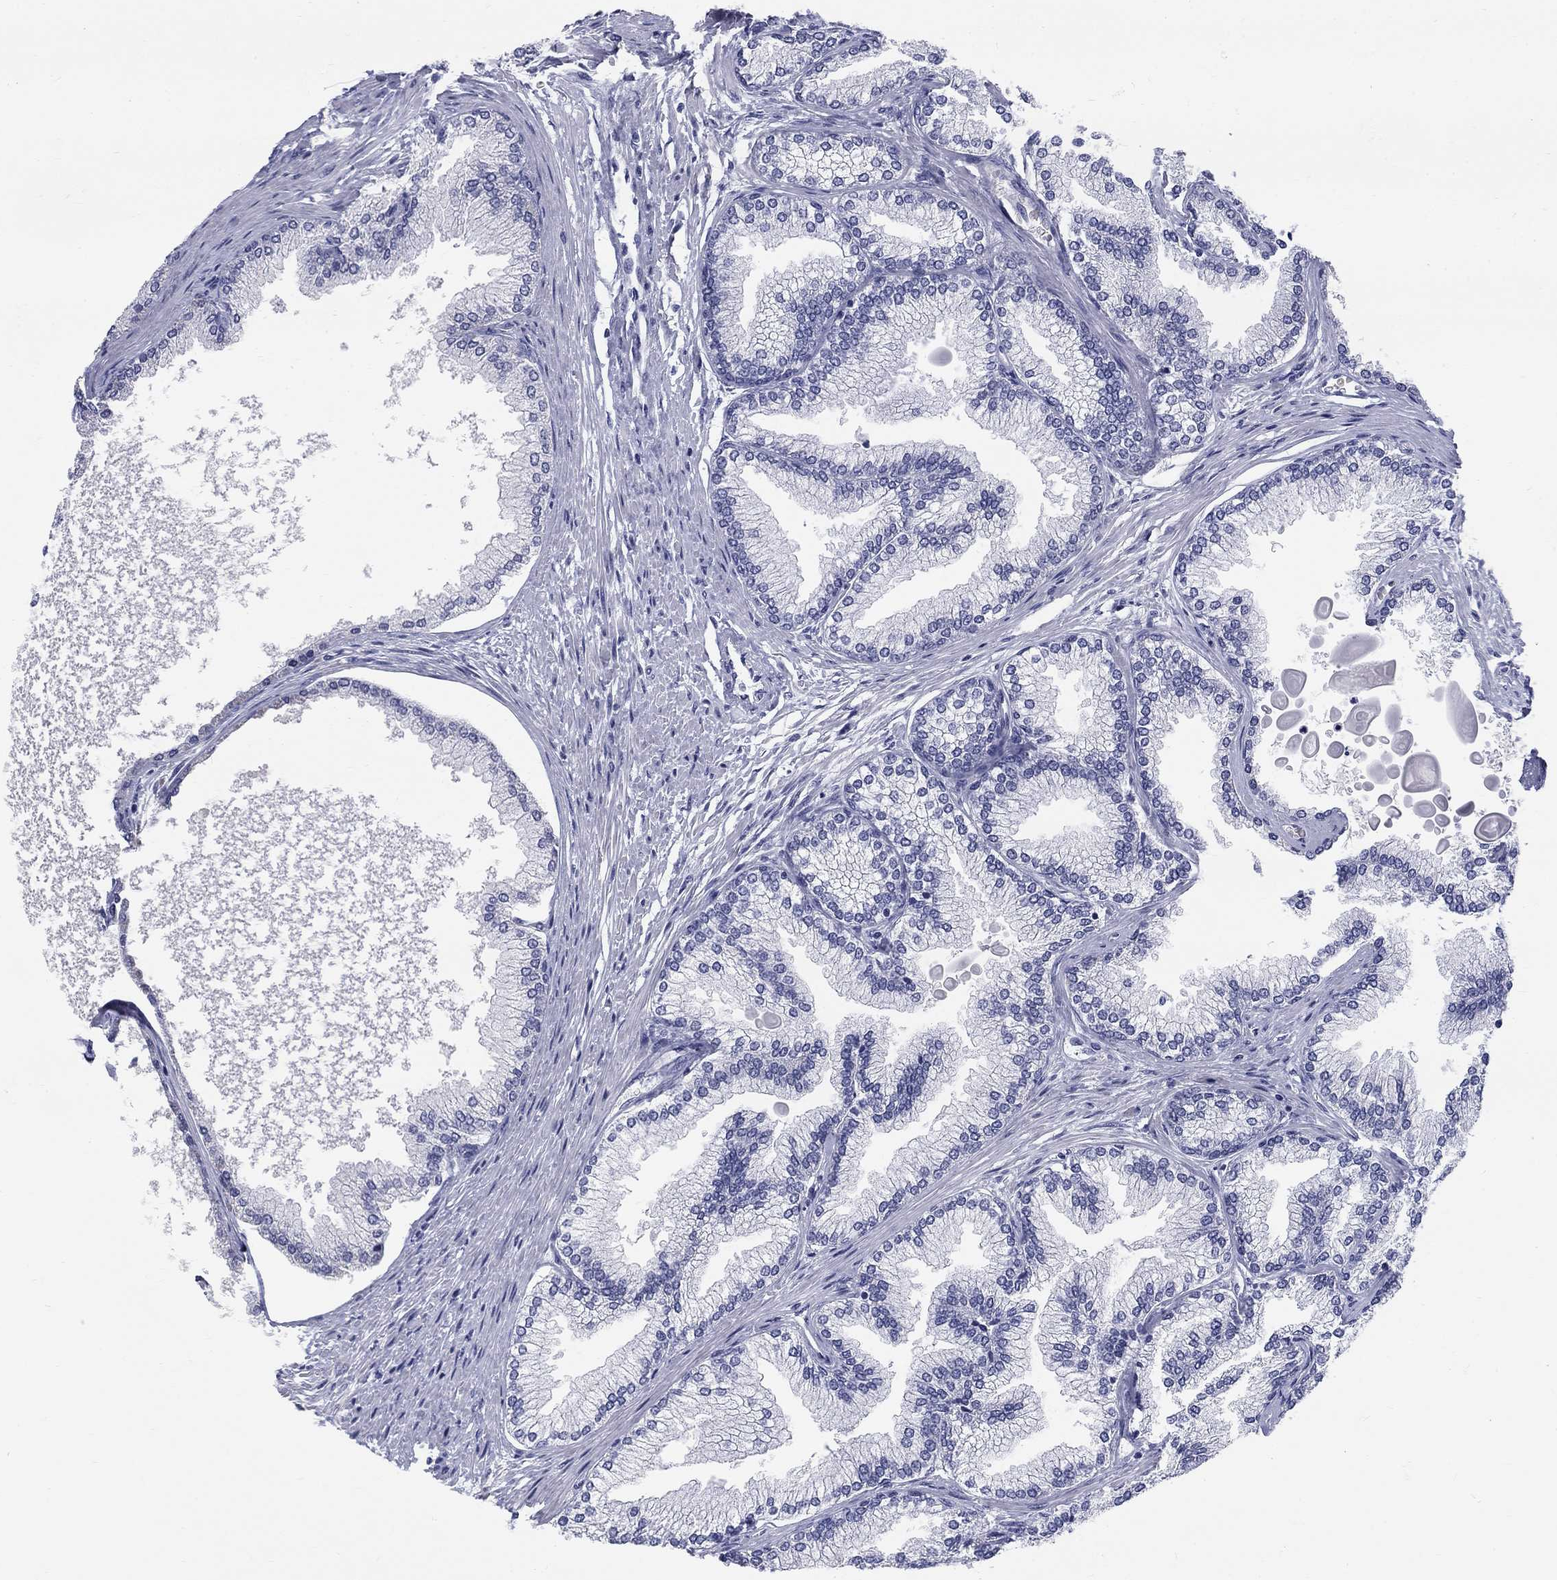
{"staining": {"intensity": "negative", "quantity": "none", "location": "none"}, "tissue": "prostate", "cell_type": "Glandular cells", "image_type": "normal", "snomed": [{"axis": "morphology", "description": "Normal tissue, NOS"}, {"axis": "topography", "description": "Prostate"}], "caption": "This is an immunohistochemistry (IHC) histopathology image of unremarkable prostate. There is no staining in glandular cells.", "gene": "DMTN", "patient": {"sex": "male", "age": 72}}